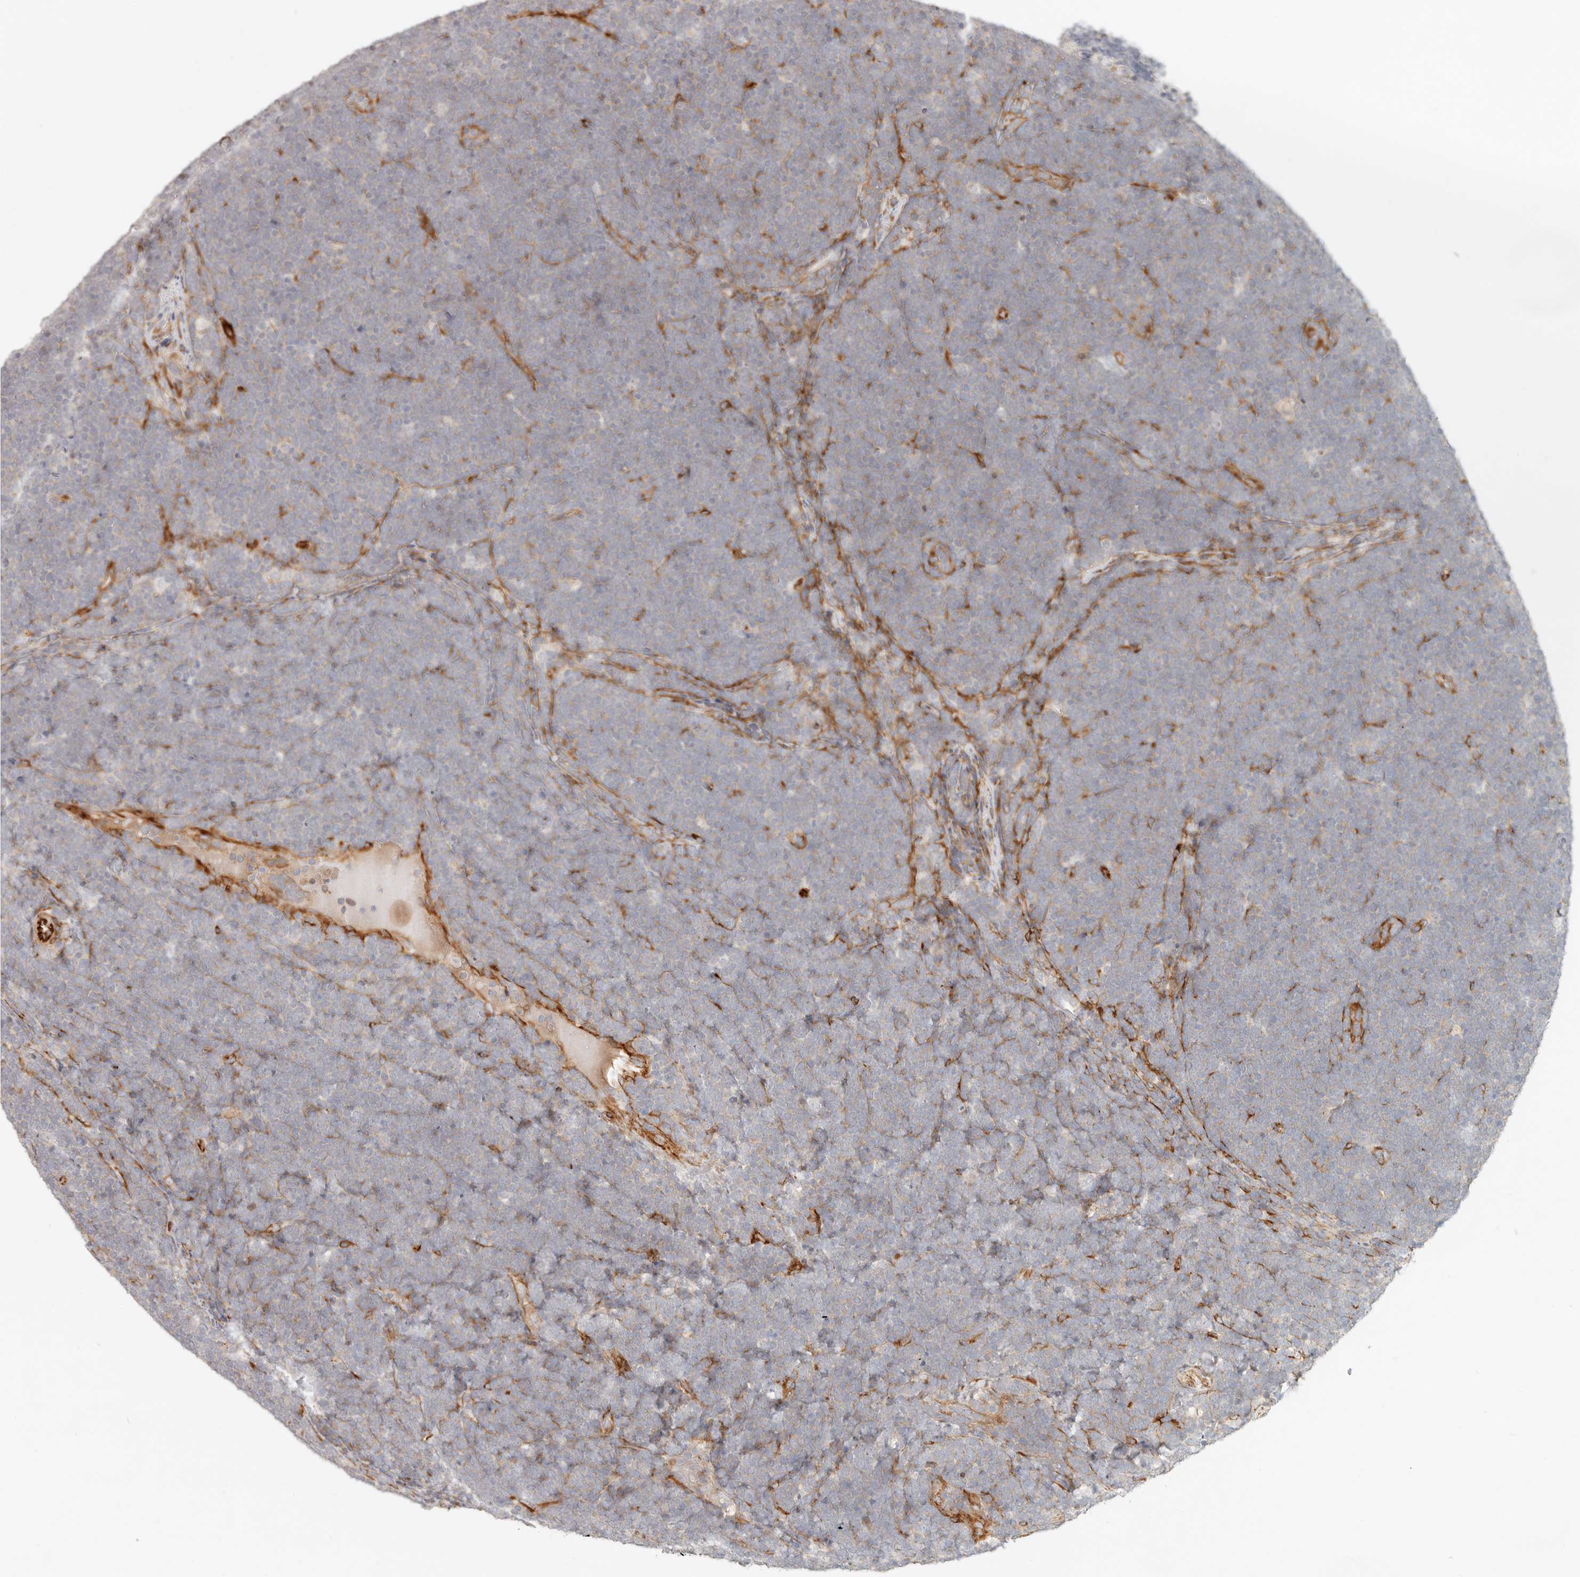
{"staining": {"intensity": "negative", "quantity": "none", "location": "none"}, "tissue": "lymphoma", "cell_type": "Tumor cells", "image_type": "cancer", "snomed": [{"axis": "morphology", "description": "Malignant lymphoma, non-Hodgkin's type, High grade"}, {"axis": "topography", "description": "Lymph node"}], "caption": "A high-resolution histopathology image shows immunohistochemistry (IHC) staining of lymphoma, which shows no significant staining in tumor cells. The staining was performed using DAB (3,3'-diaminobenzidine) to visualize the protein expression in brown, while the nuclei were stained in blue with hematoxylin (Magnification: 20x).", "gene": "SASS6", "patient": {"sex": "male", "age": 13}}